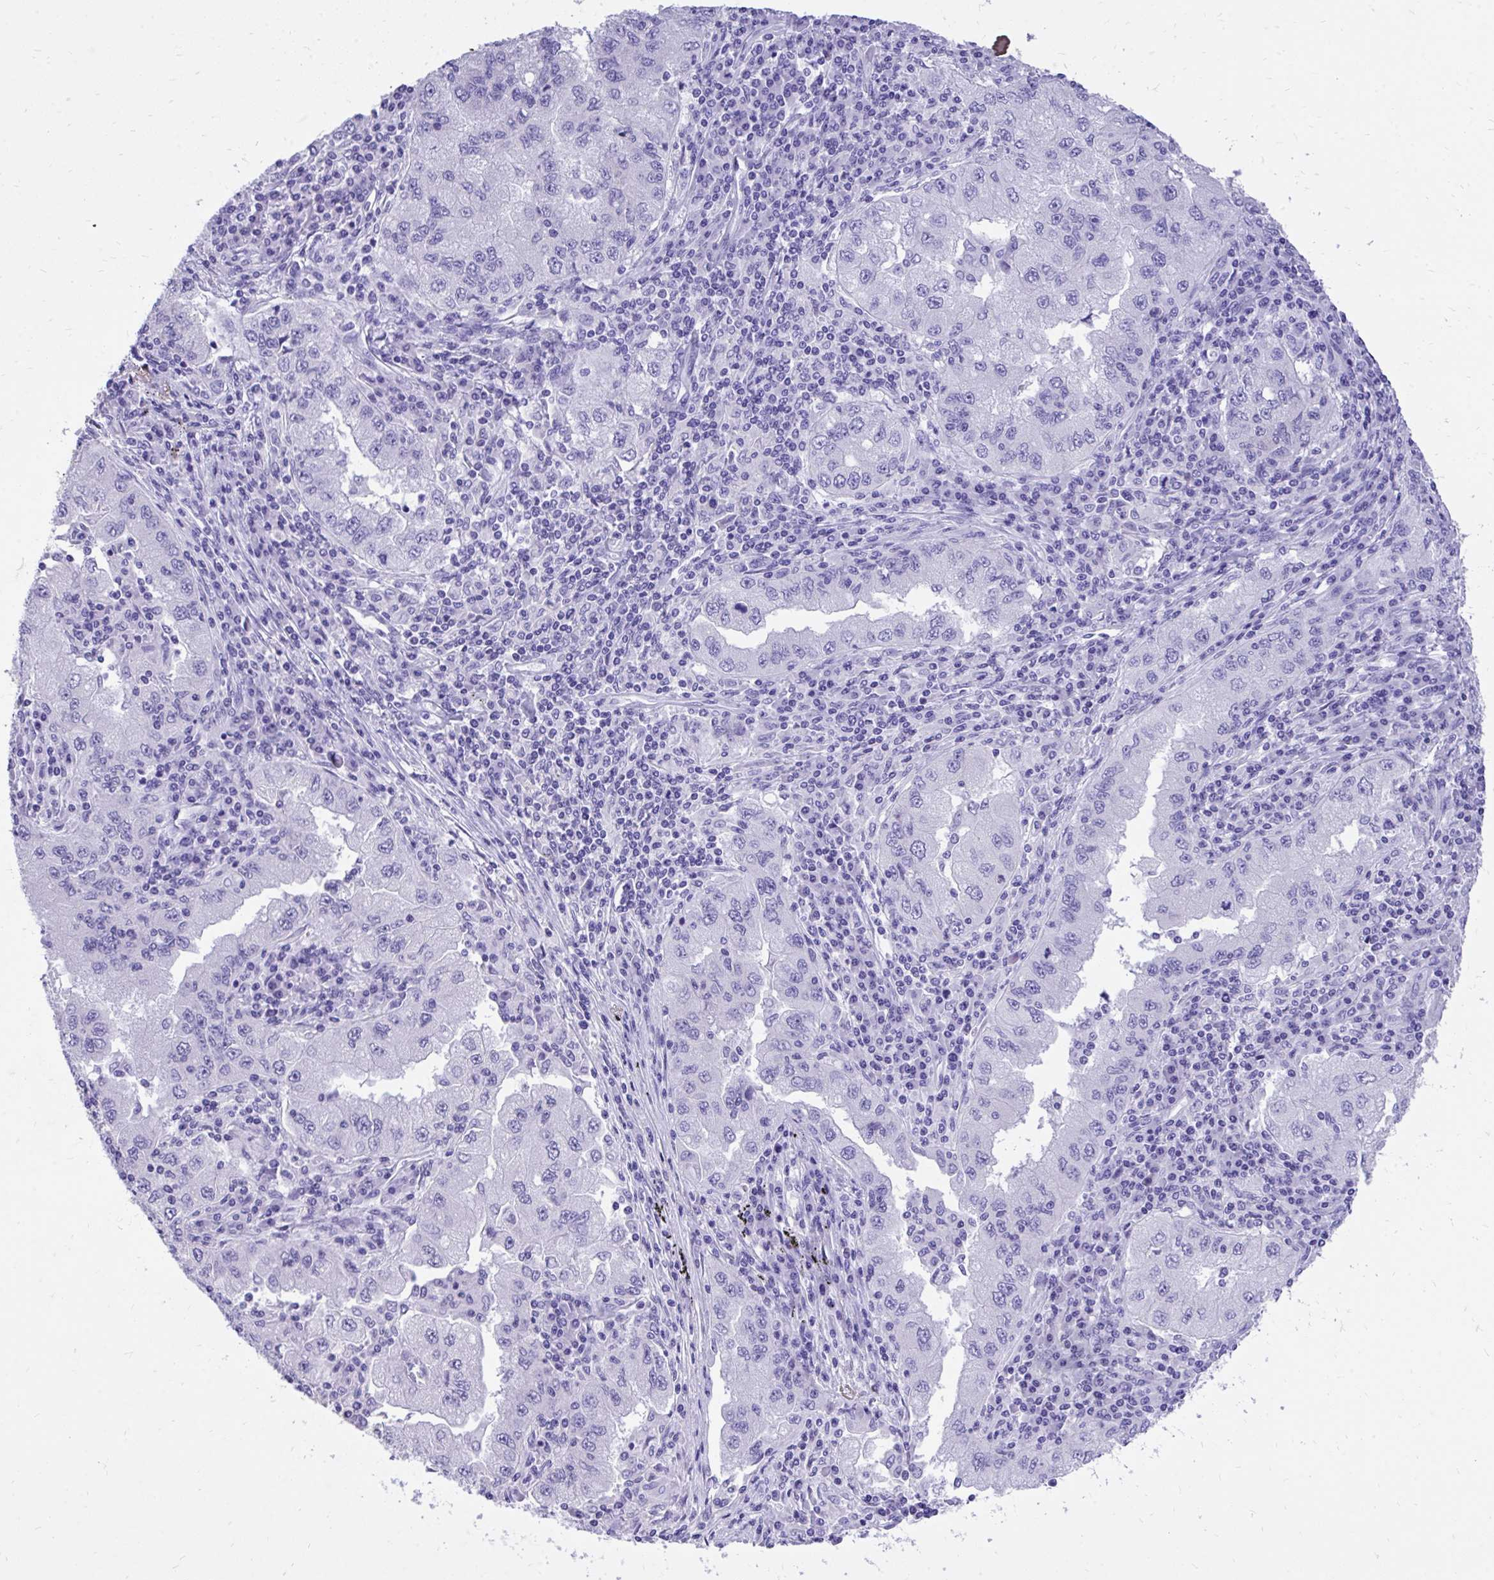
{"staining": {"intensity": "negative", "quantity": "none", "location": "none"}, "tissue": "lung cancer", "cell_type": "Tumor cells", "image_type": "cancer", "snomed": [{"axis": "morphology", "description": "Adenocarcinoma, NOS"}, {"axis": "morphology", "description": "Adenocarcinoma primary or metastatic"}, {"axis": "topography", "description": "Lung"}], "caption": "Lung cancer (adenocarcinoma) was stained to show a protein in brown. There is no significant positivity in tumor cells. Nuclei are stained in blue.", "gene": "MON1A", "patient": {"sex": "male", "age": 74}}